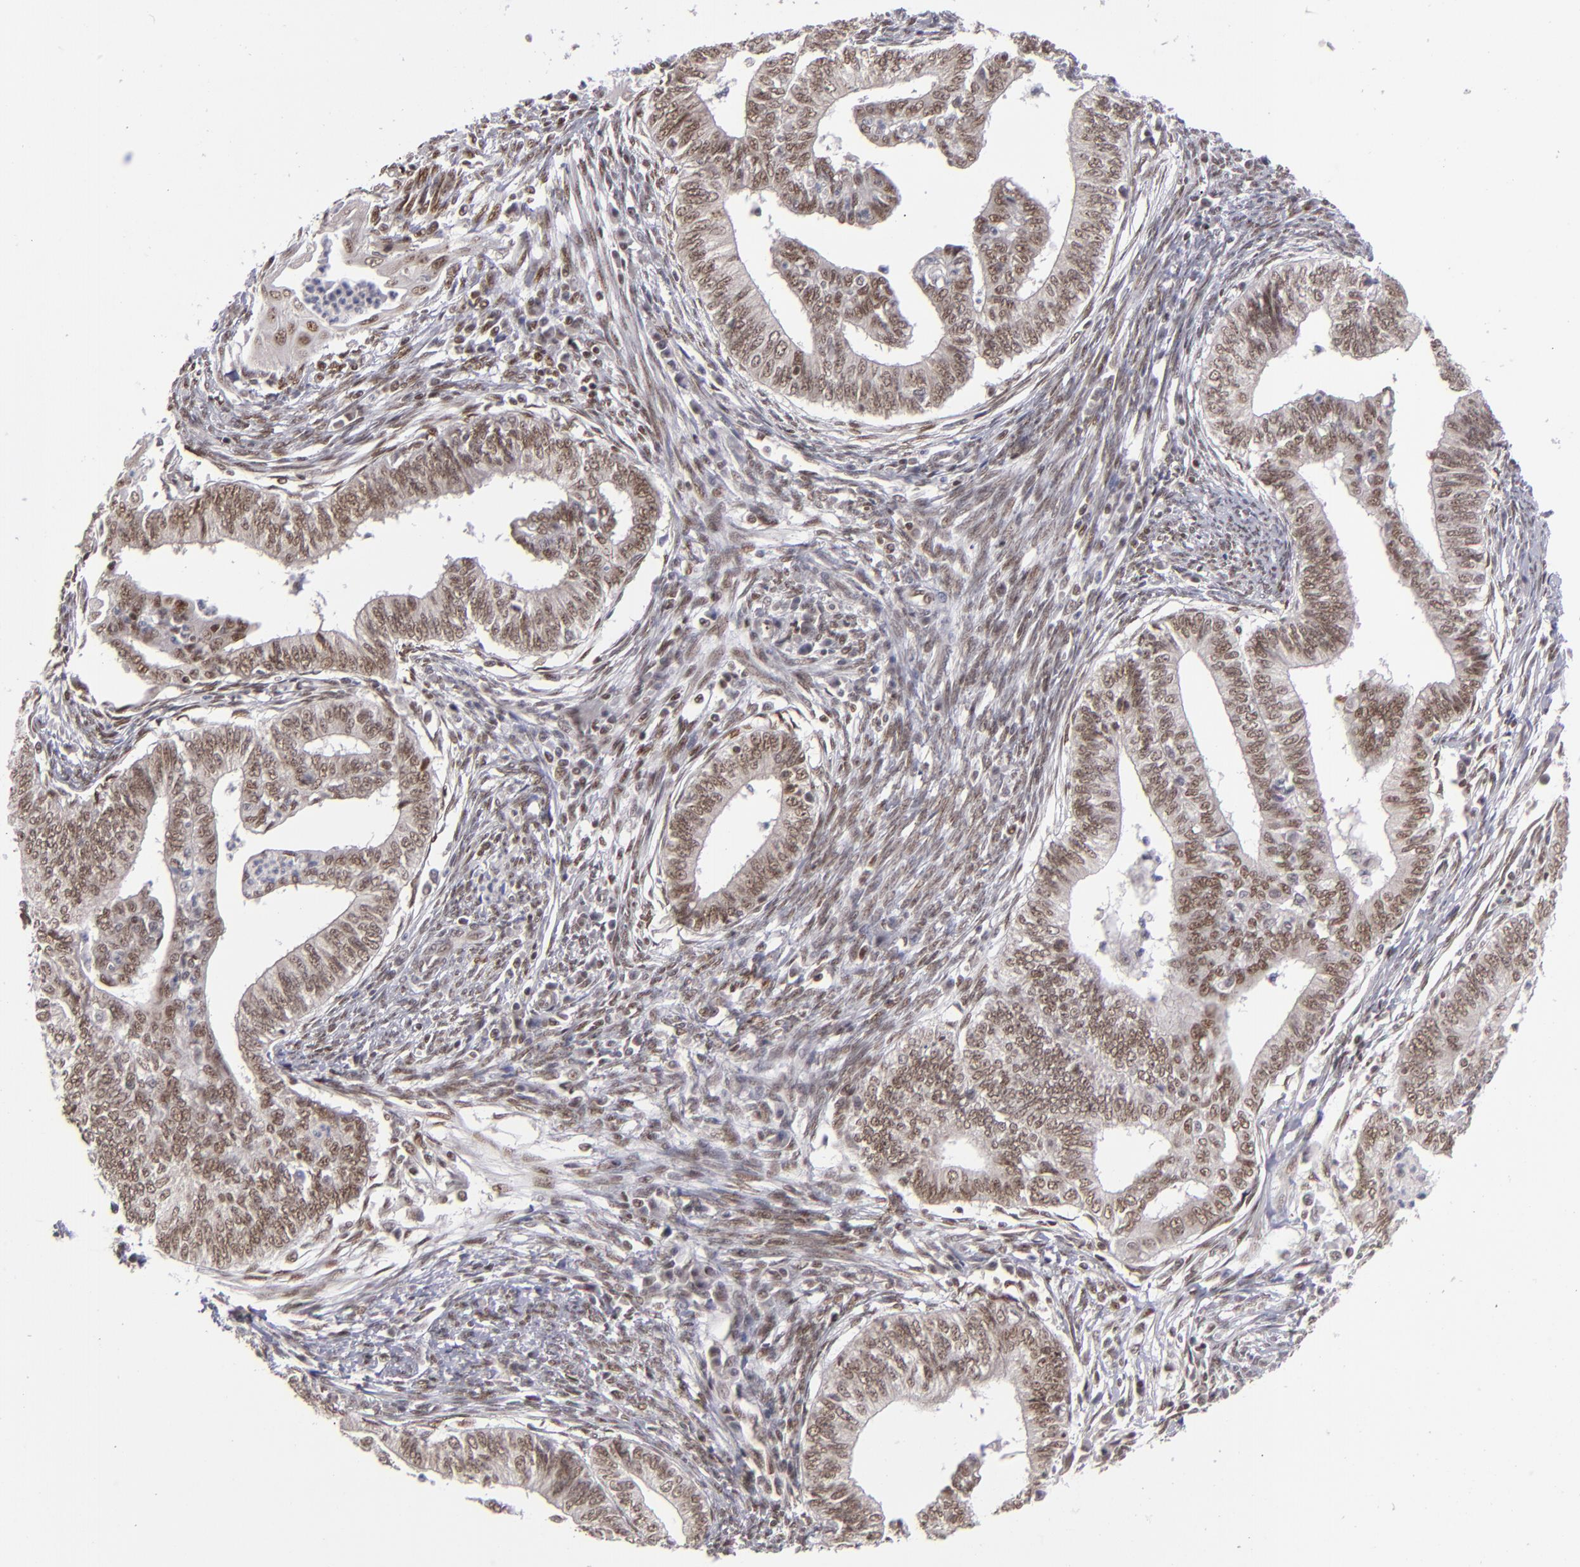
{"staining": {"intensity": "moderate", "quantity": ">75%", "location": "nuclear"}, "tissue": "endometrial cancer", "cell_type": "Tumor cells", "image_type": "cancer", "snomed": [{"axis": "morphology", "description": "Adenocarcinoma, NOS"}, {"axis": "topography", "description": "Endometrium"}], "caption": "High-magnification brightfield microscopy of endometrial adenocarcinoma stained with DAB (brown) and counterstained with hematoxylin (blue). tumor cells exhibit moderate nuclear staining is present in about>75% of cells.", "gene": "MLLT3", "patient": {"sex": "female", "age": 66}}